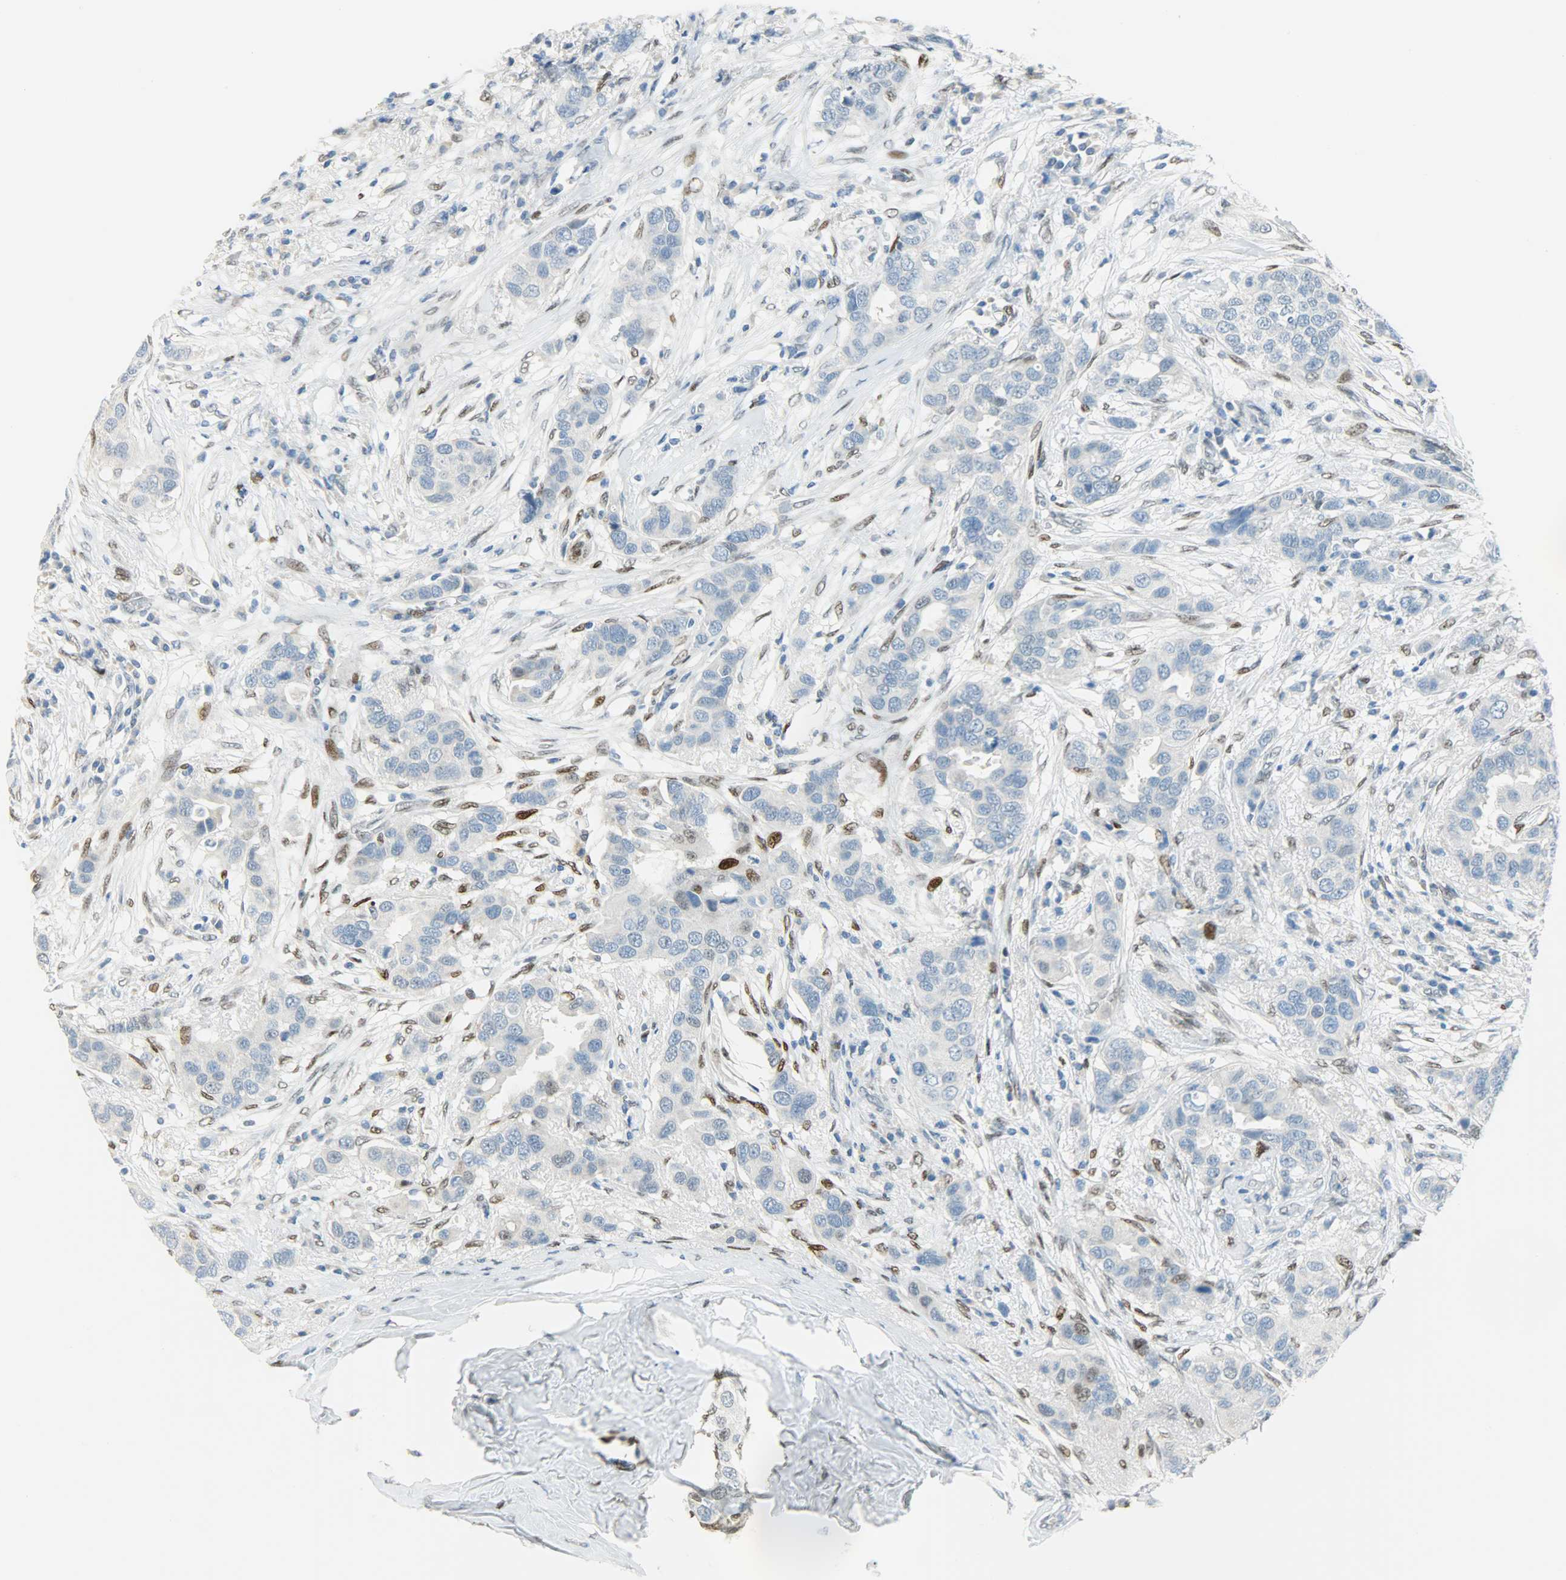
{"staining": {"intensity": "weak", "quantity": "<25%", "location": "nuclear"}, "tissue": "breast cancer", "cell_type": "Tumor cells", "image_type": "cancer", "snomed": [{"axis": "morphology", "description": "Duct carcinoma"}, {"axis": "topography", "description": "Breast"}], "caption": "A micrograph of human breast cancer (invasive ductal carcinoma) is negative for staining in tumor cells.", "gene": "JUNB", "patient": {"sex": "female", "age": 50}}